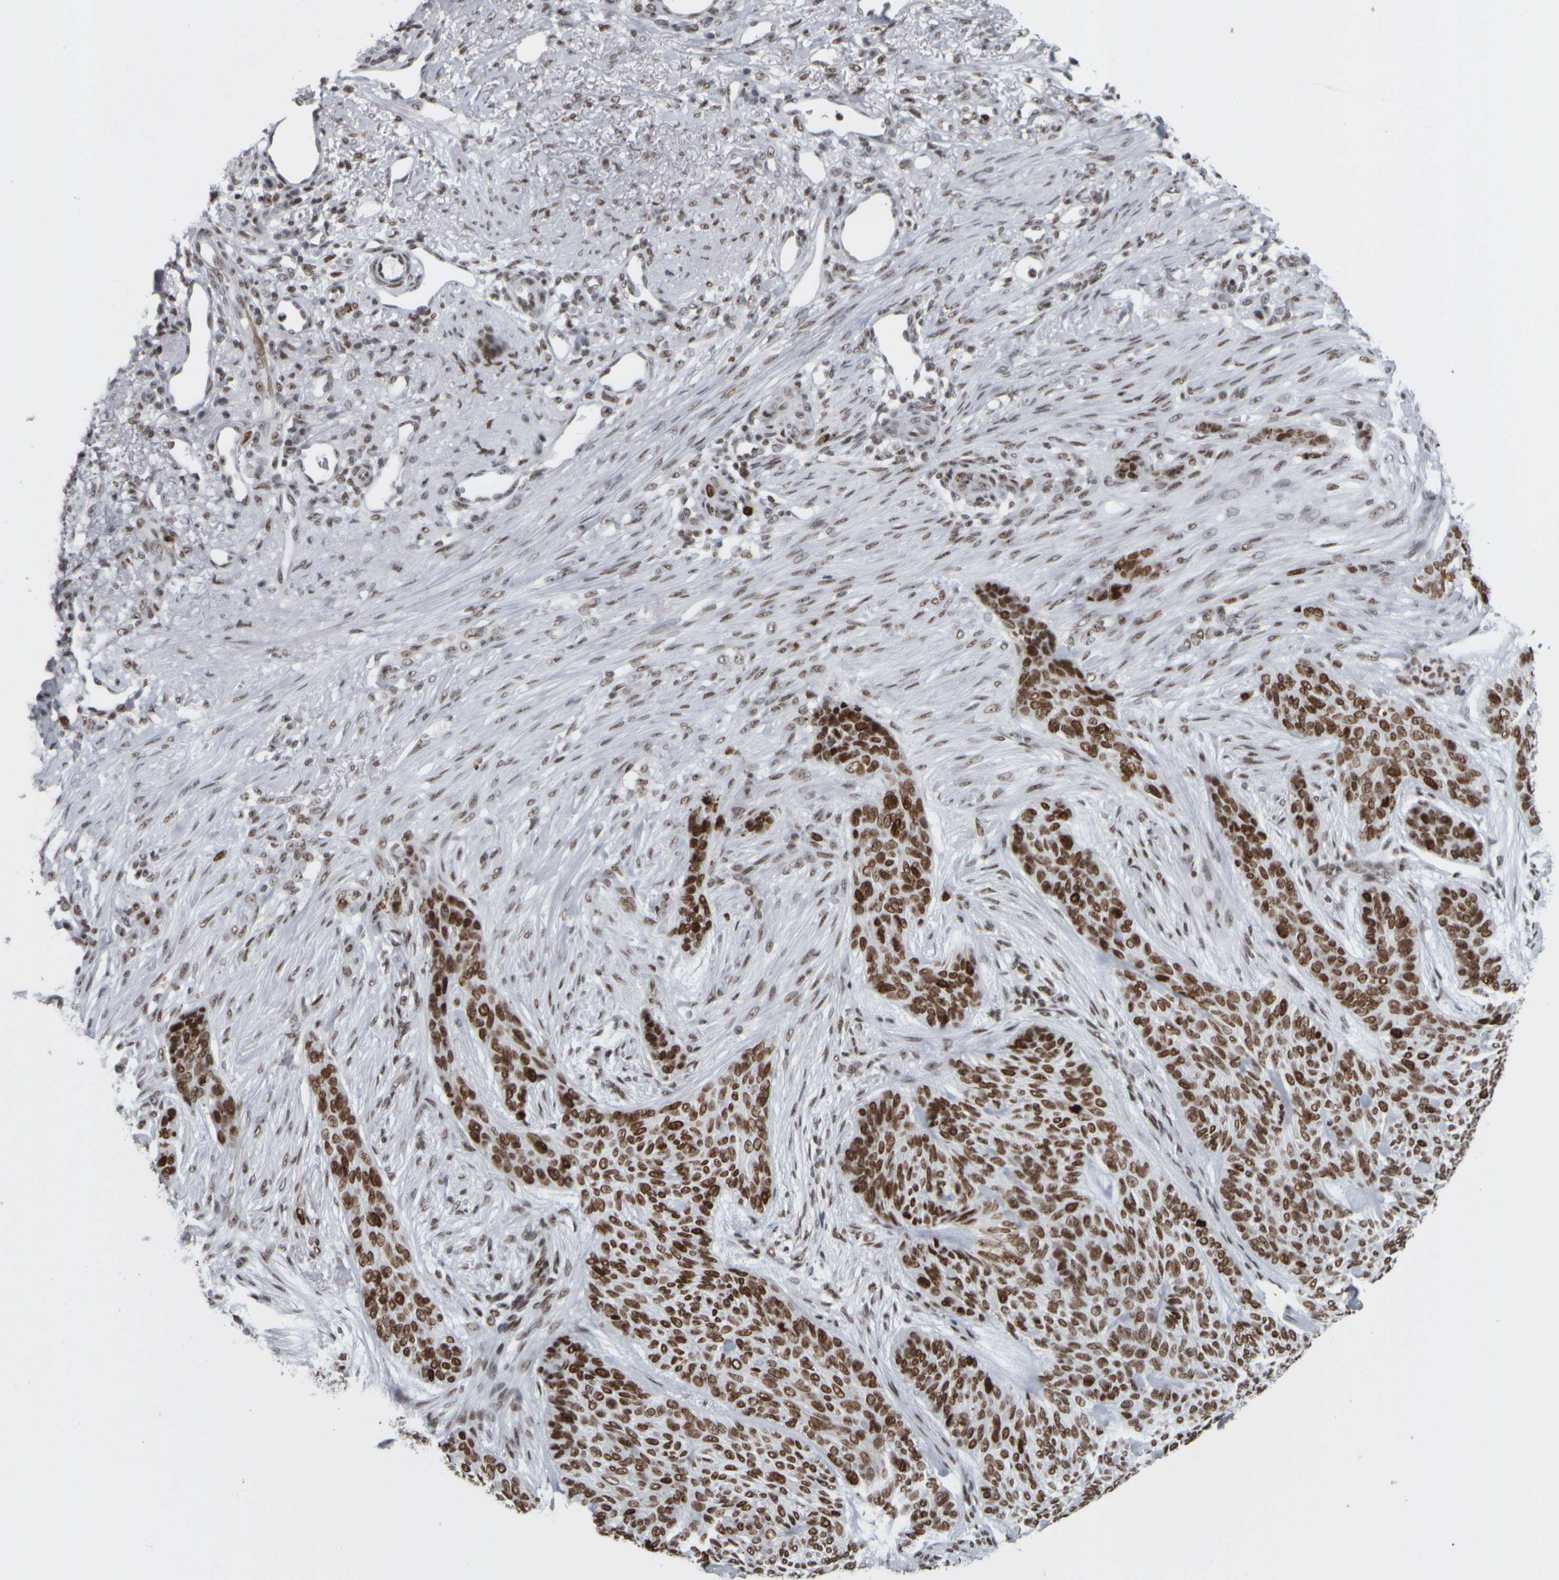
{"staining": {"intensity": "strong", "quantity": ">75%", "location": "nuclear"}, "tissue": "skin cancer", "cell_type": "Tumor cells", "image_type": "cancer", "snomed": [{"axis": "morphology", "description": "Basal cell carcinoma"}, {"axis": "topography", "description": "Skin"}], "caption": "Immunohistochemical staining of human skin basal cell carcinoma demonstrates strong nuclear protein staining in about >75% of tumor cells.", "gene": "TOP2B", "patient": {"sex": "male", "age": 55}}